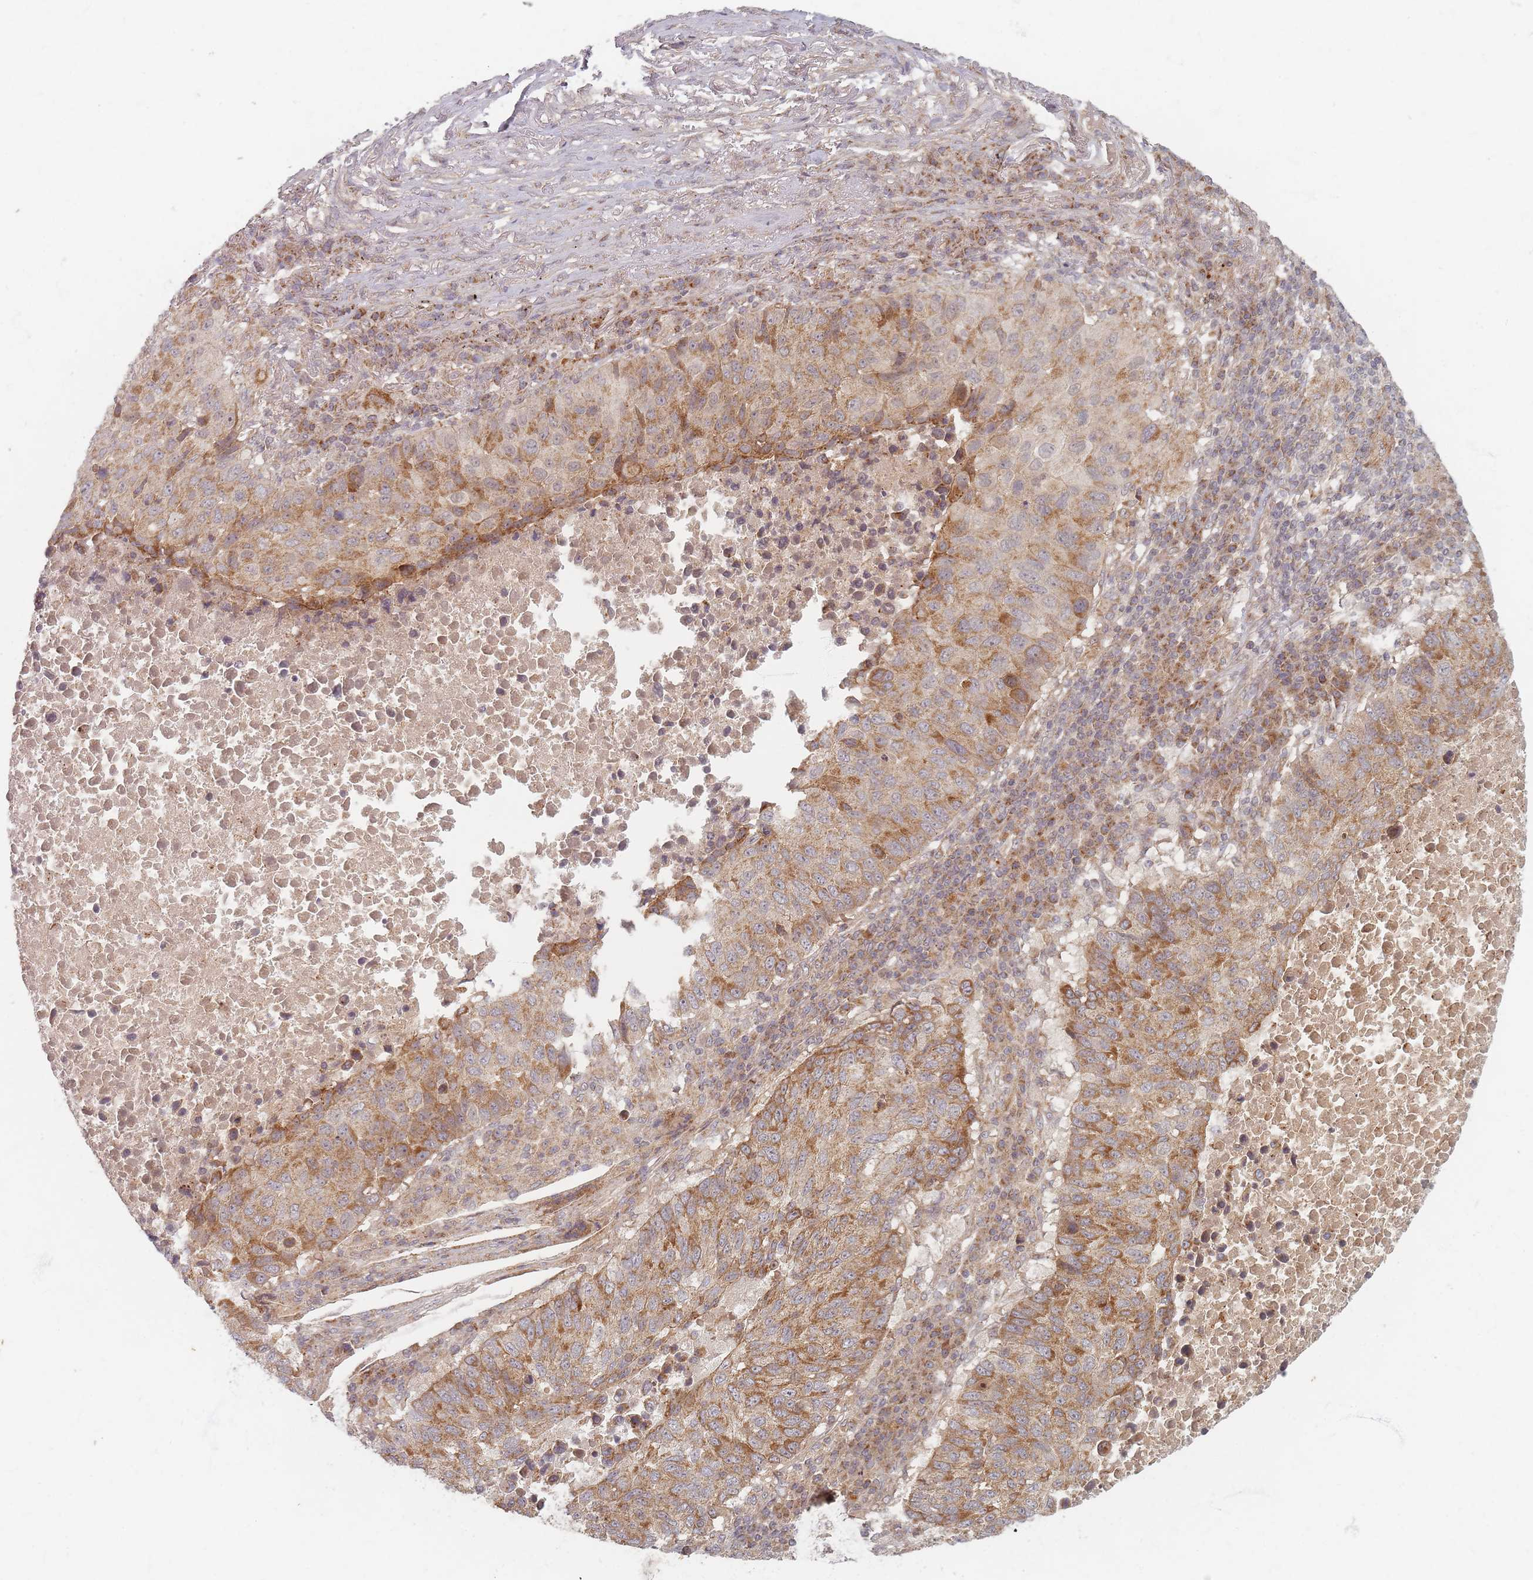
{"staining": {"intensity": "moderate", "quantity": ">75%", "location": "cytoplasmic/membranous"}, "tissue": "lung cancer", "cell_type": "Tumor cells", "image_type": "cancer", "snomed": [{"axis": "morphology", "description": "Squamous cell carcinoma, NOS"}, {"axis": "topography", "description": "Lung"}], "caption": "Lung squamous cell carcinoma stained for a protein (brown) exhibits moderate cytoplasmic/membranous positive staining in about >75% of tumor cells.", "gene": "RADX", "patient": {"sex": "male", "age": 73}}